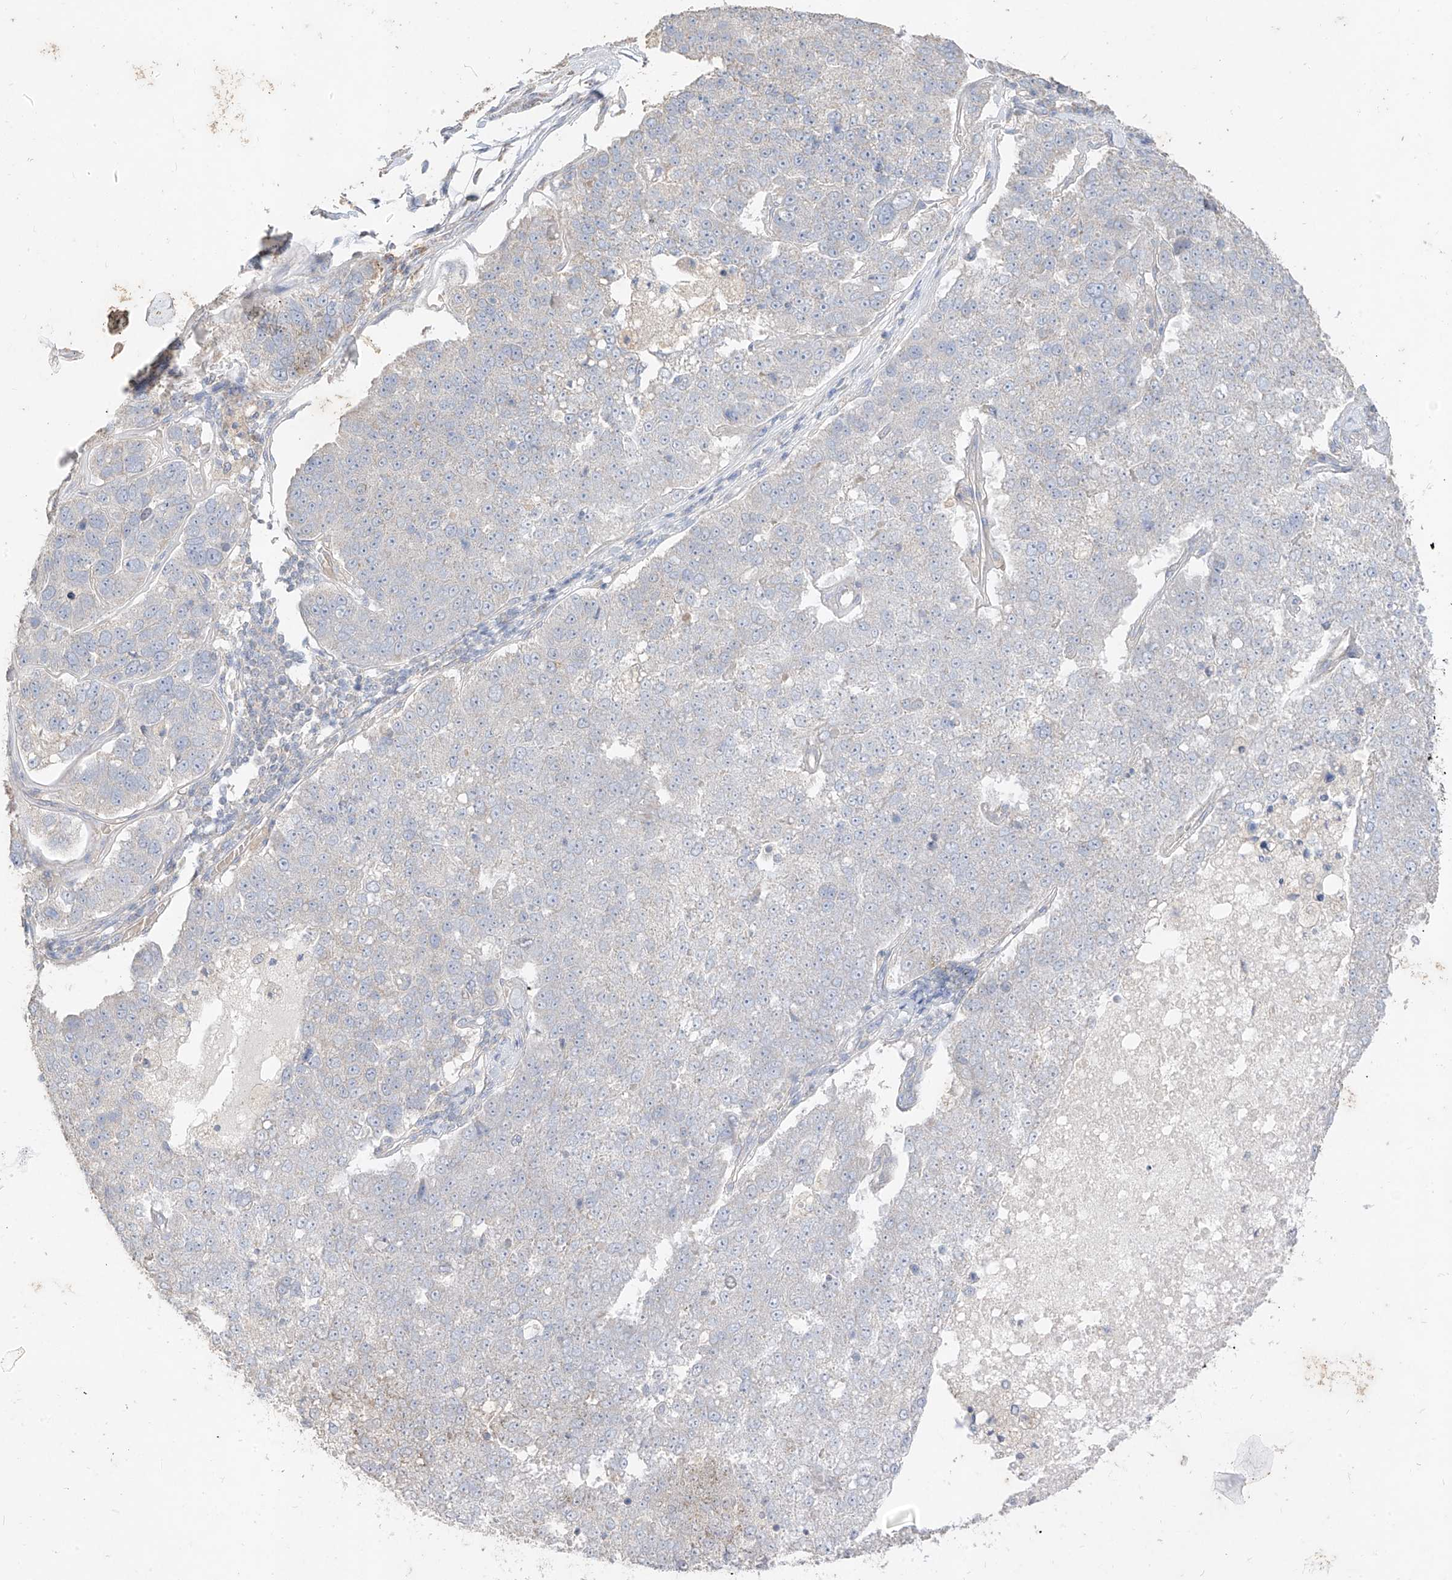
{"staining": {"intensity": "negative", "quantity": "none", "location": "none"}, "tissue": "pancreatic cancer", "cell_type": "Tumor cells", "image_type": "cancer", "snomed": [{"axis": "morphology", "description": "Adenocarcinoma, NOS"}, {"axis": "topography", "description": "Pancreas"}], "caption": "A photomicrograph of pancreatic cancer stained for a protein exhibits no brown staining in tumor cells.", "gene": "ZZEF1", "patient": {"sex": "female", "age": 61}}